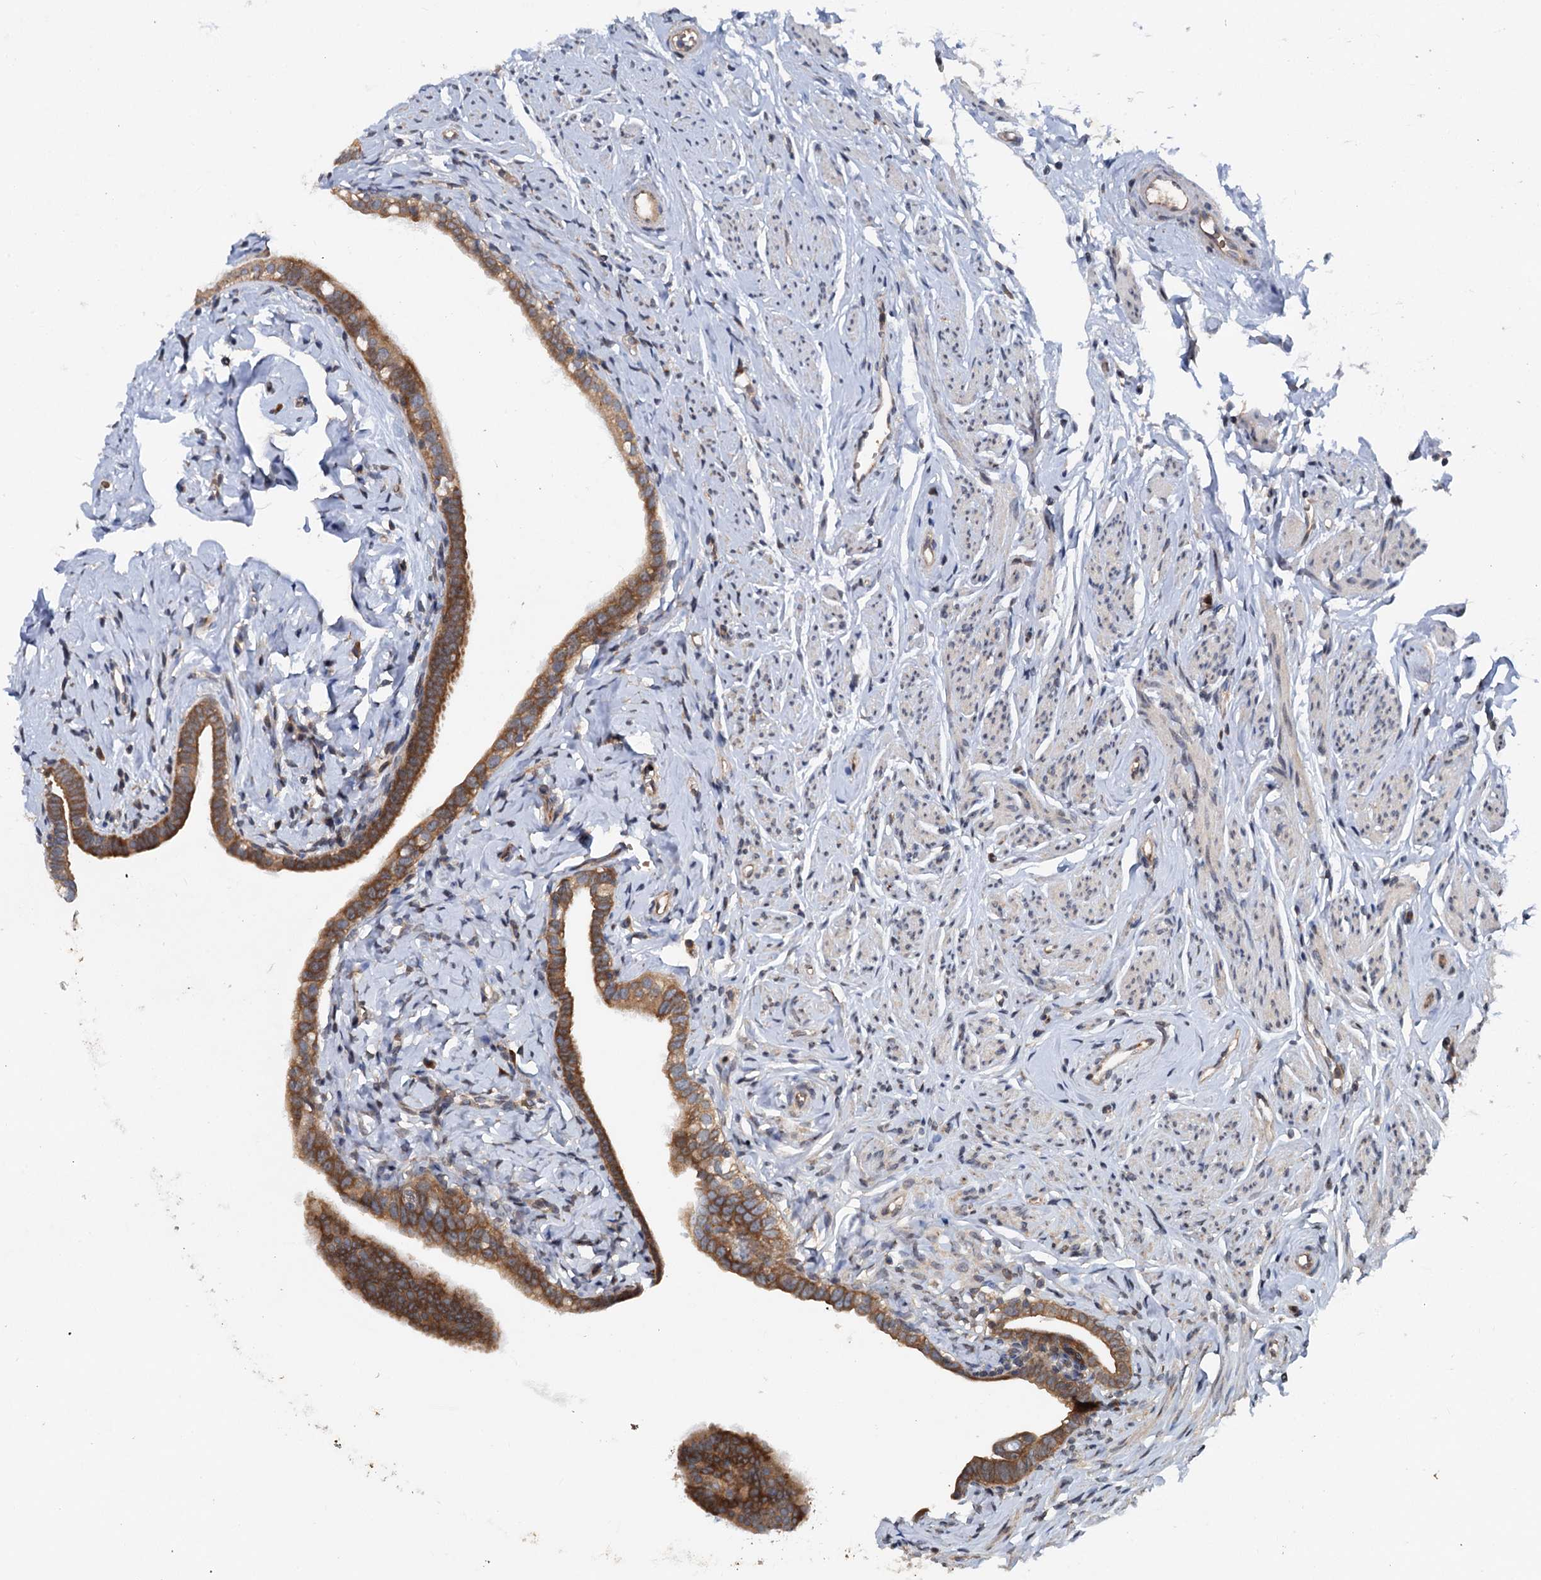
{"staining": {"intensity": "moderate", "quantity": ">75%", "location": "cytoplasmic/membranous"}, "tissue": "fallopian tube", "cell_type": "Glandular cells", "image_type": "normal", "snomed": [{"axis": "morphology", "description": "Normal tissue, NOS"}, {"axis": "topography", "description": "Fallopian tube"}], "caption": "Moderate cytoplasmic/membranous staining is seen in approximately >75% of glandular cells in unremarkable fallopian tube.", "gene": "N4BP2L2", "patient": {"sex": "female", "age": 66}}